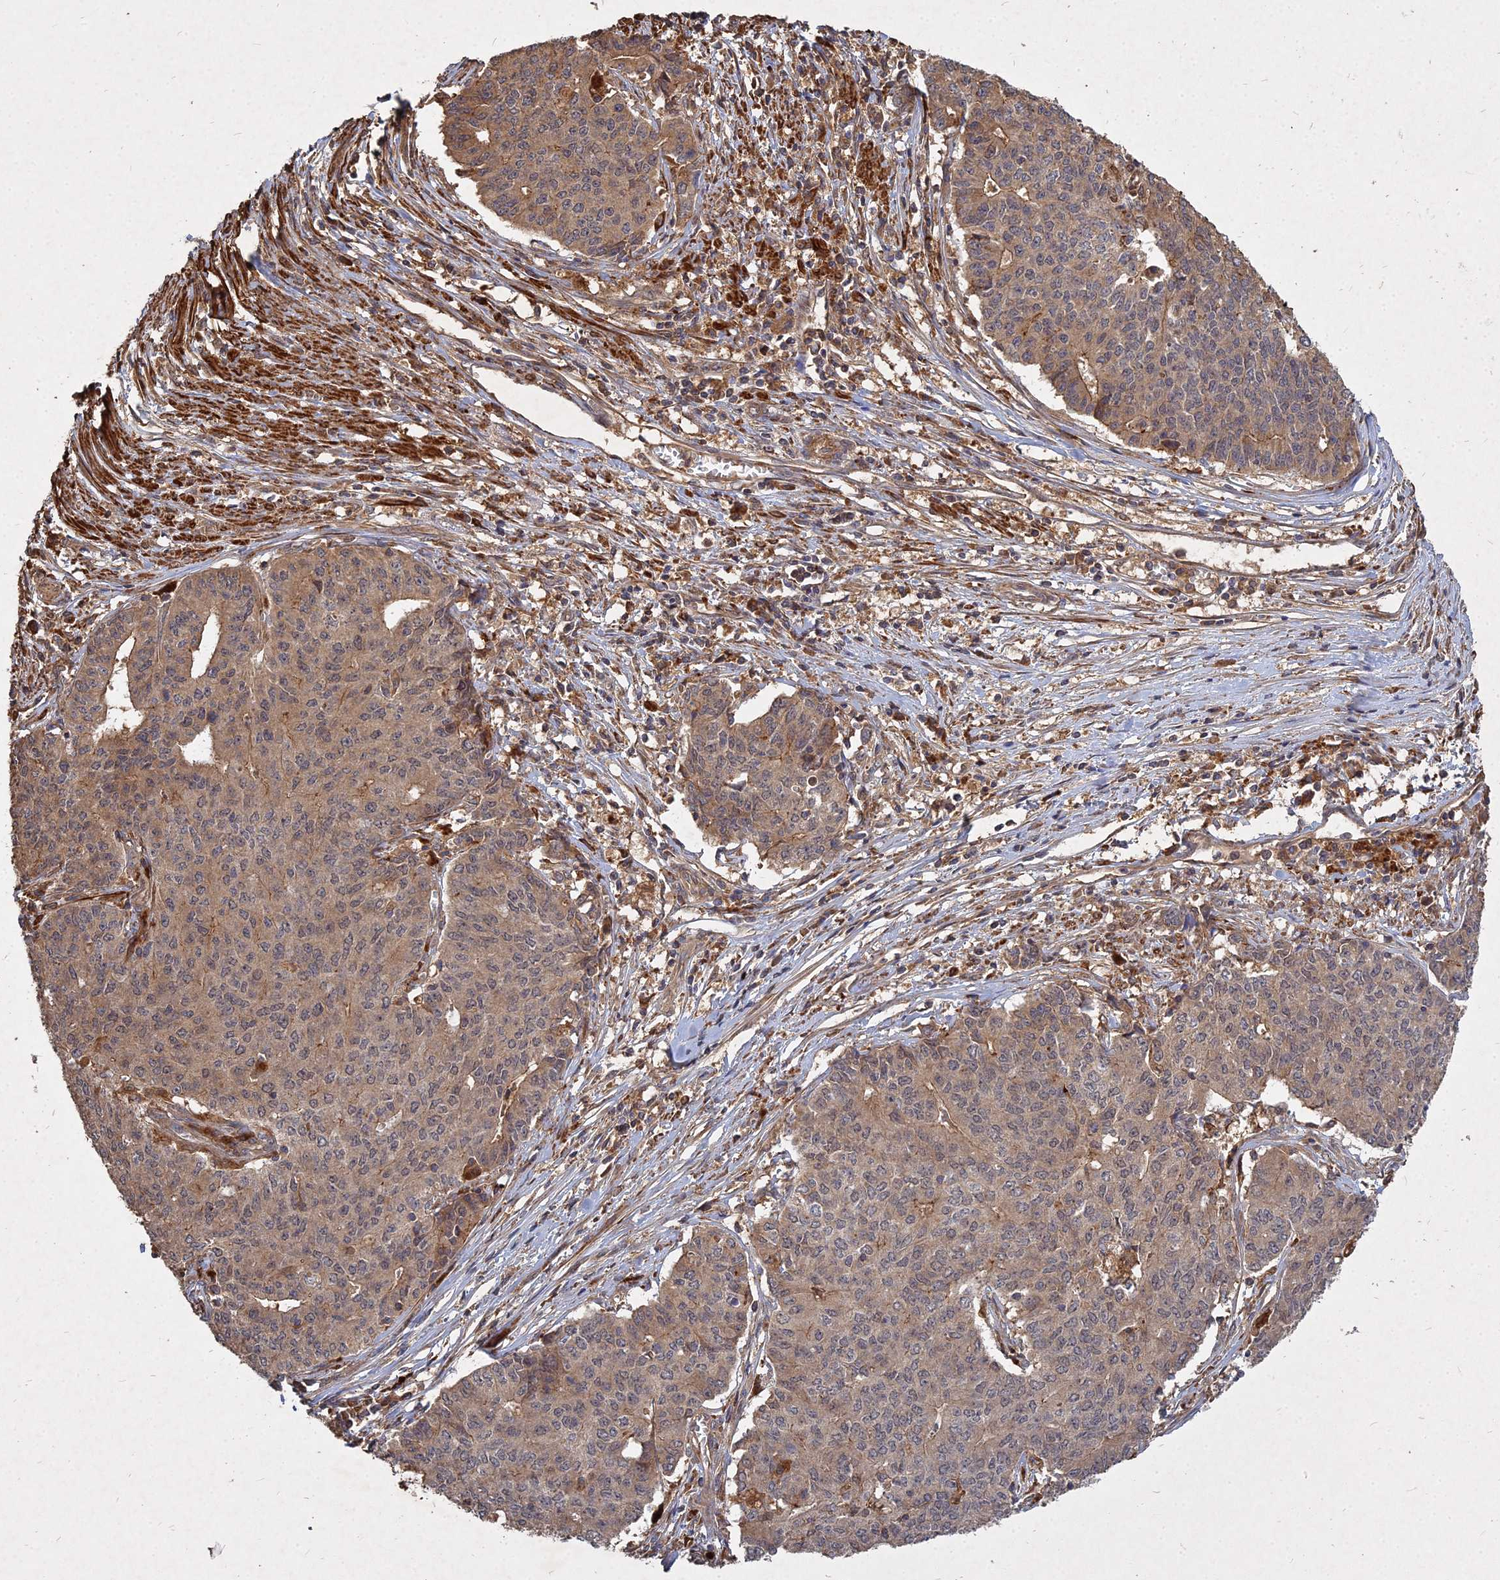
{"staining": {"intensity": "moderate", "quantity": ">75%", "location": "cytoplasmic/membranous"}, "tissue": "endometrial cancer", "cell_type": "Tumor cells", "image_type": "cancer", "snomed": [{"axis": "morphology", "description": "Adenocarcinoma, NOS"}, {"axis": "topography", "description": "Endometrium"}], "caption": "Moderate cytoplasmic/membranous protein staining is present in about >75% of tumor cells in adenocarcinoma (endometrial).", "gene": "UBE2W", "patient": {"sex": "female", "age": 59}}